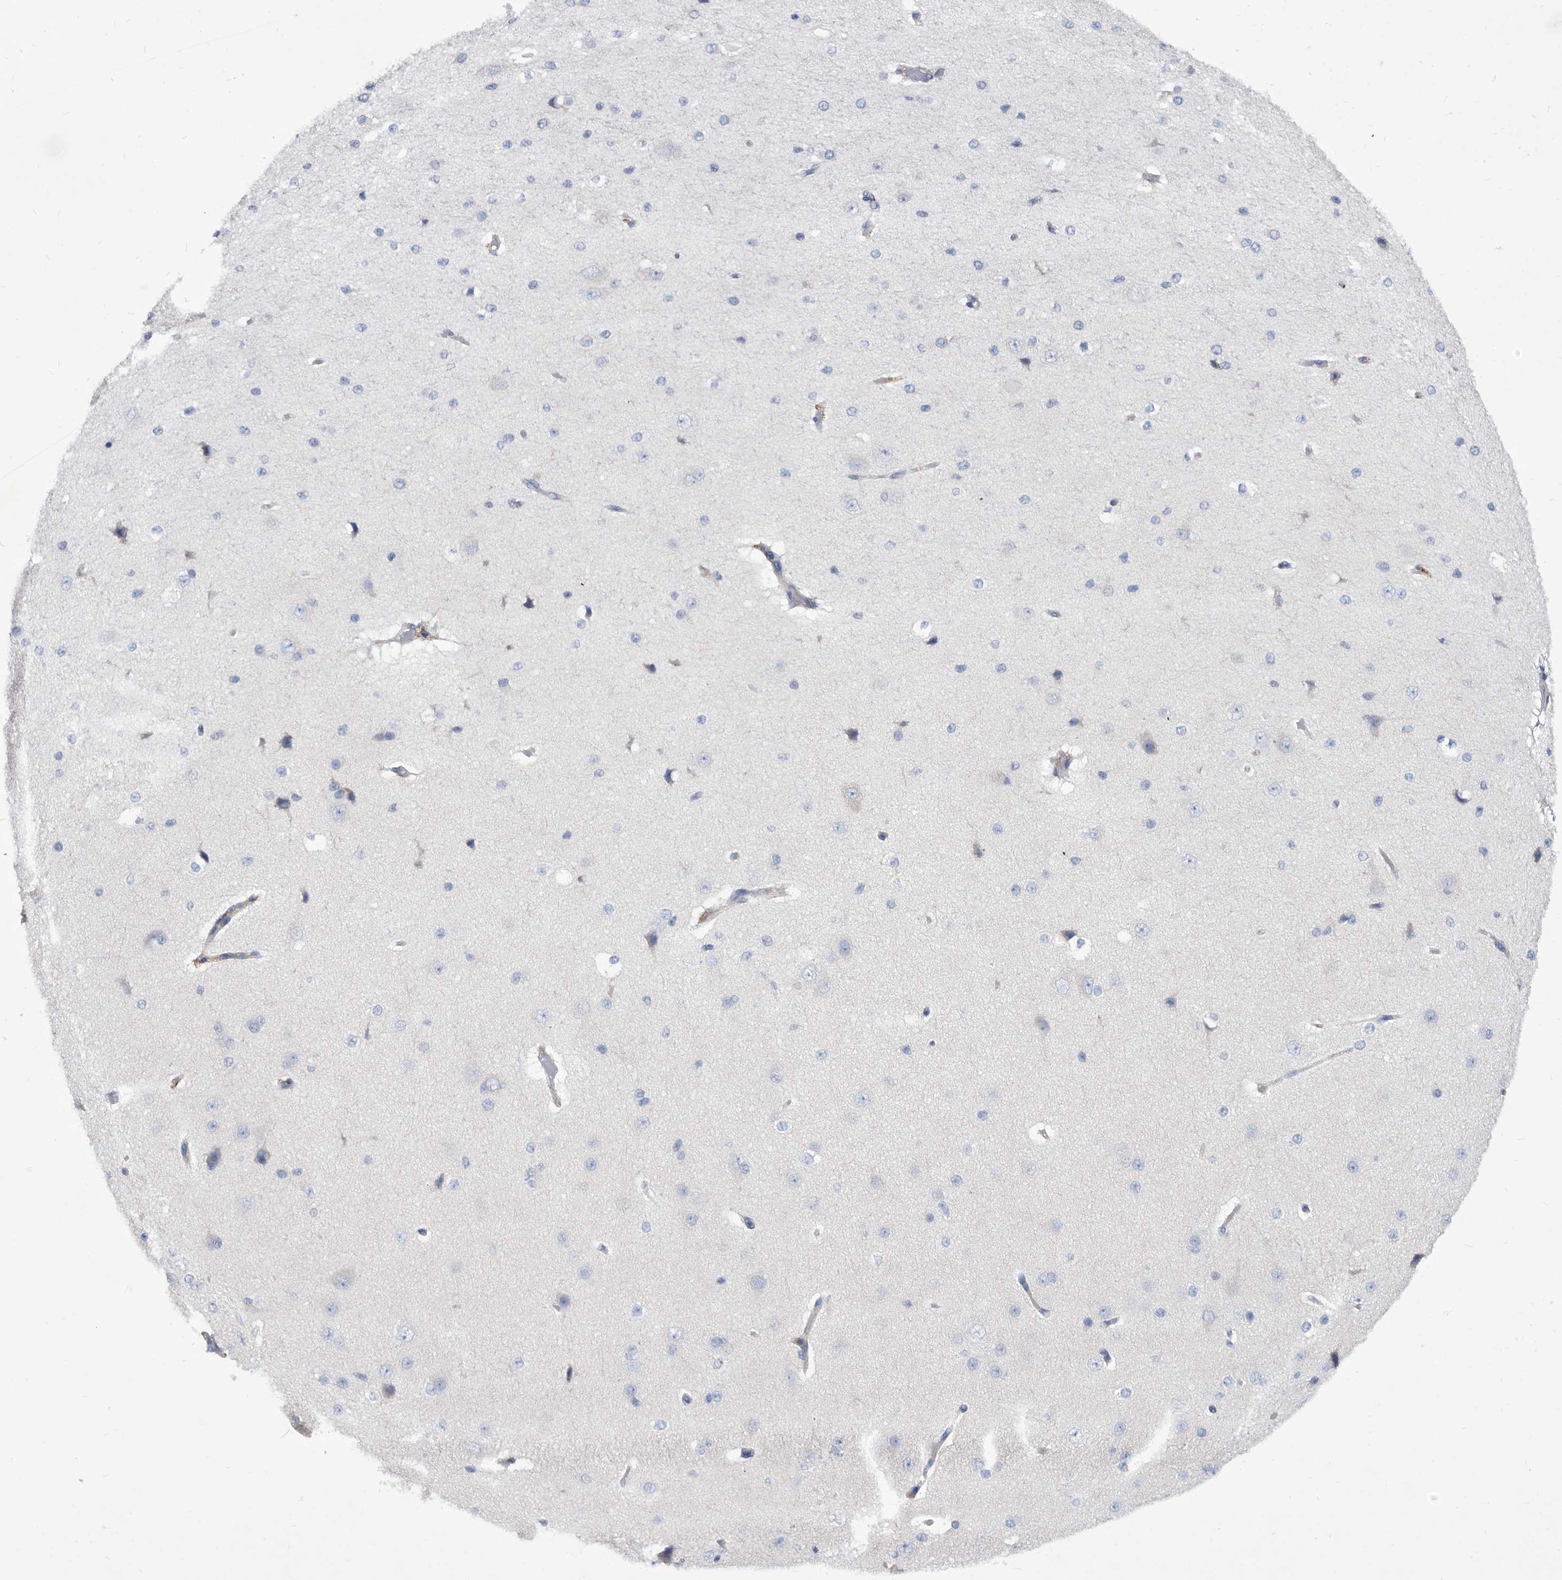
{"staining": {"intensity": "weak", "quantity": "25%-75%", "location": "cytoplasmic/membranous"}, "tissue": "cerebral cortex", "cell_type": "Endothelial cells", "image_type": "normal", "snomed": [{"axis": "morphology", "description": "Normal tissue, NOS"}, {"axis": "morphology", "description": "Developmental malformation"}, {"axis": "topography", "description": "Cerebral cortex"}], "caption": "IHC of unremarkable cerebral cortex exhibits low levels of weak cytoplasmic/membranous positivity in approximately 25%-75% of endothelial cells. Immunohistochemistry (ihc) stains the protein of interest in brown and the nuclei are stained blue.", "gene": "SMG7", "patient": {"sex": "female", "age": 30}}